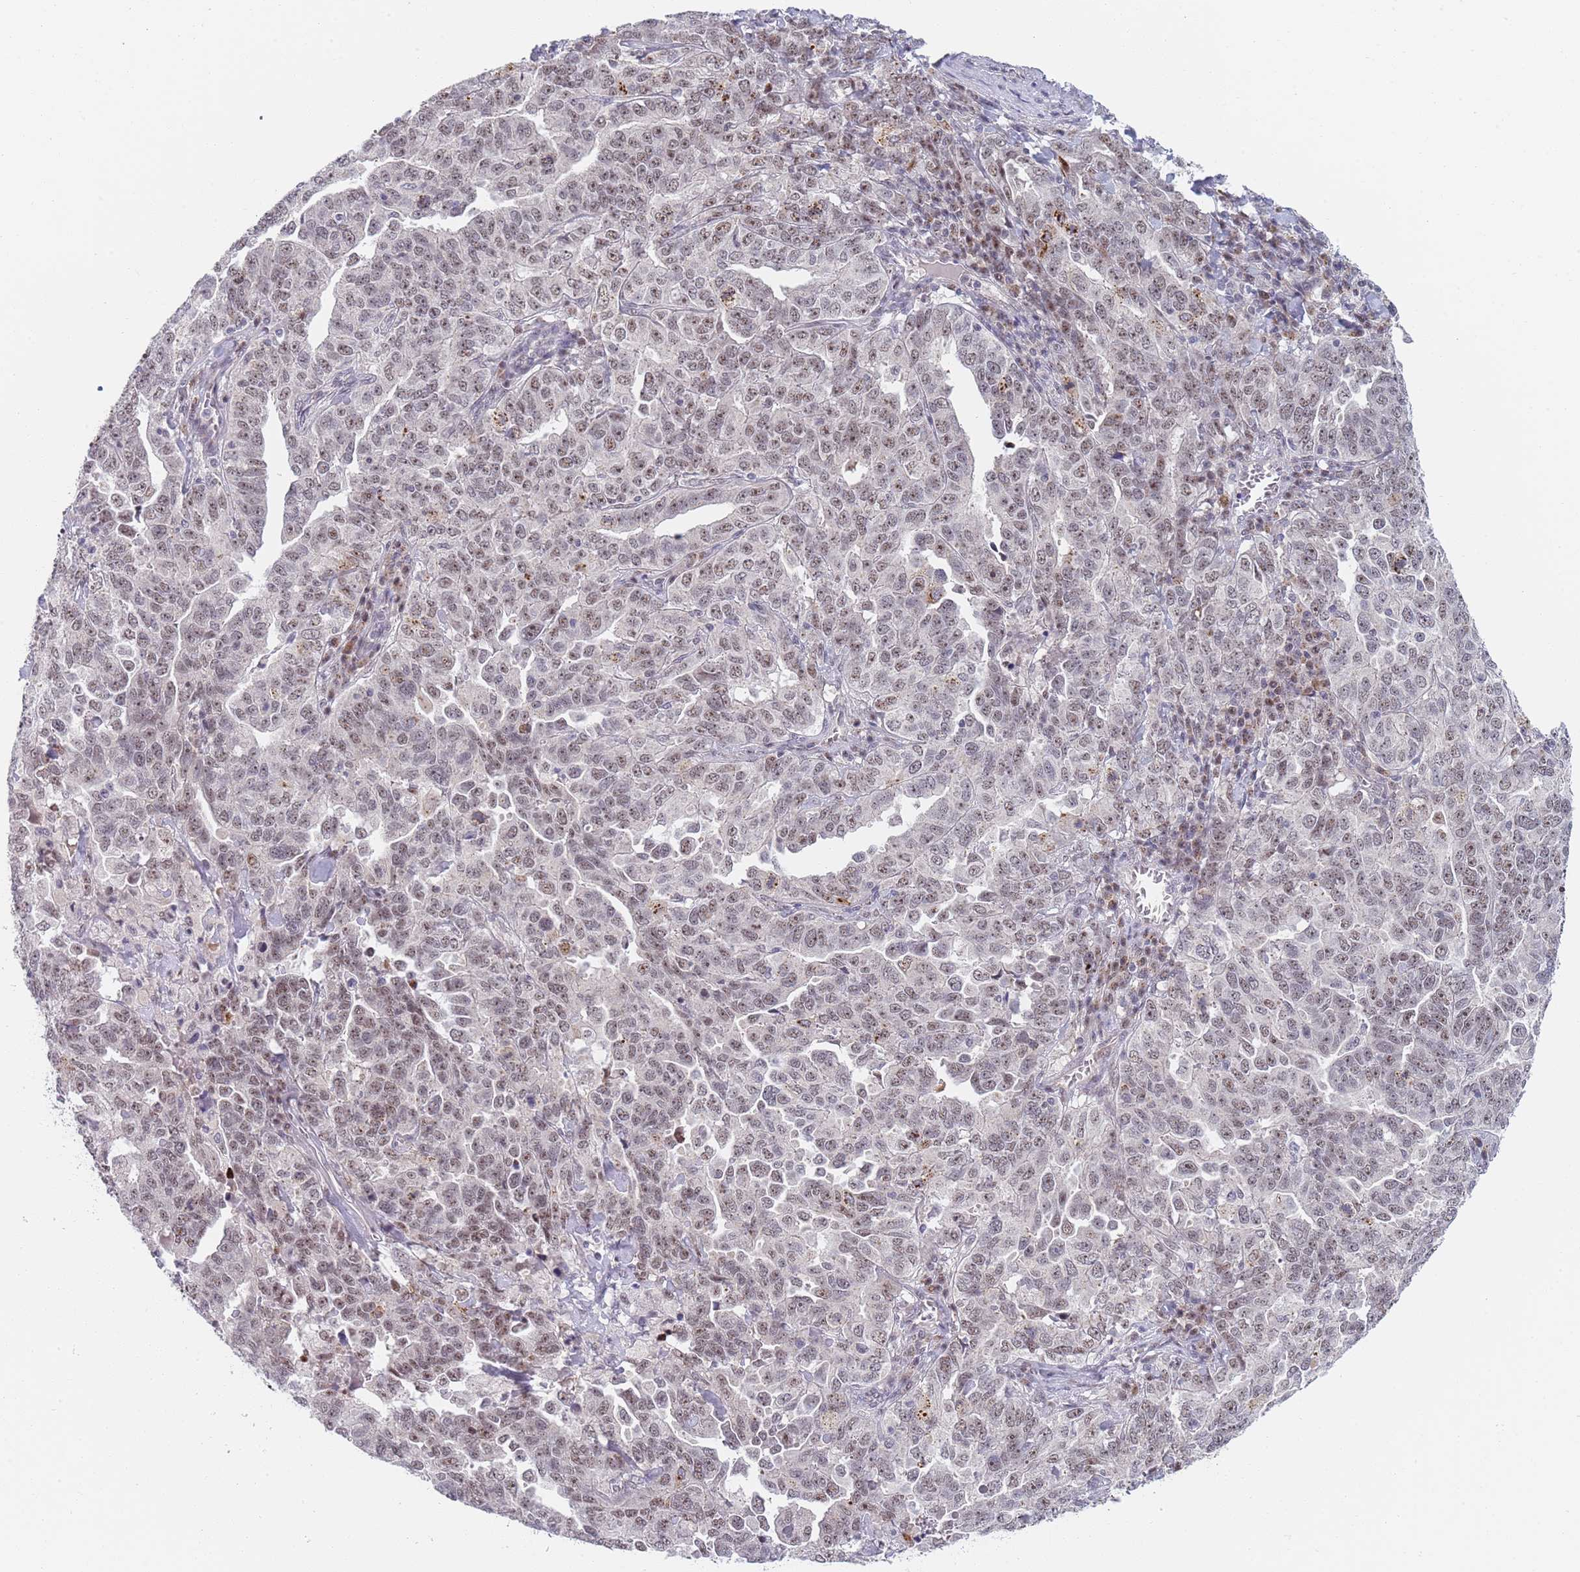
{"staining": {"intensity": "weak", "quantity": ">75%", "location": "nuclear"}, "tissue": "ovarian cancer", "cell_type": "Tumor cells", "image_type": "cancer", "snomed": [{"axis": "morphology", "description": "Carcinoma, endometroid"}, {"axis": "topography", "description": "Ovary"}], "caption": "Protein expression analysis of human ovarian endometroid carcinoma reveals weak nuclear staining in approximately >75% of tumor cells.", "gene": "PLCL2", "patient": {"sex": "female", "age": 62}}